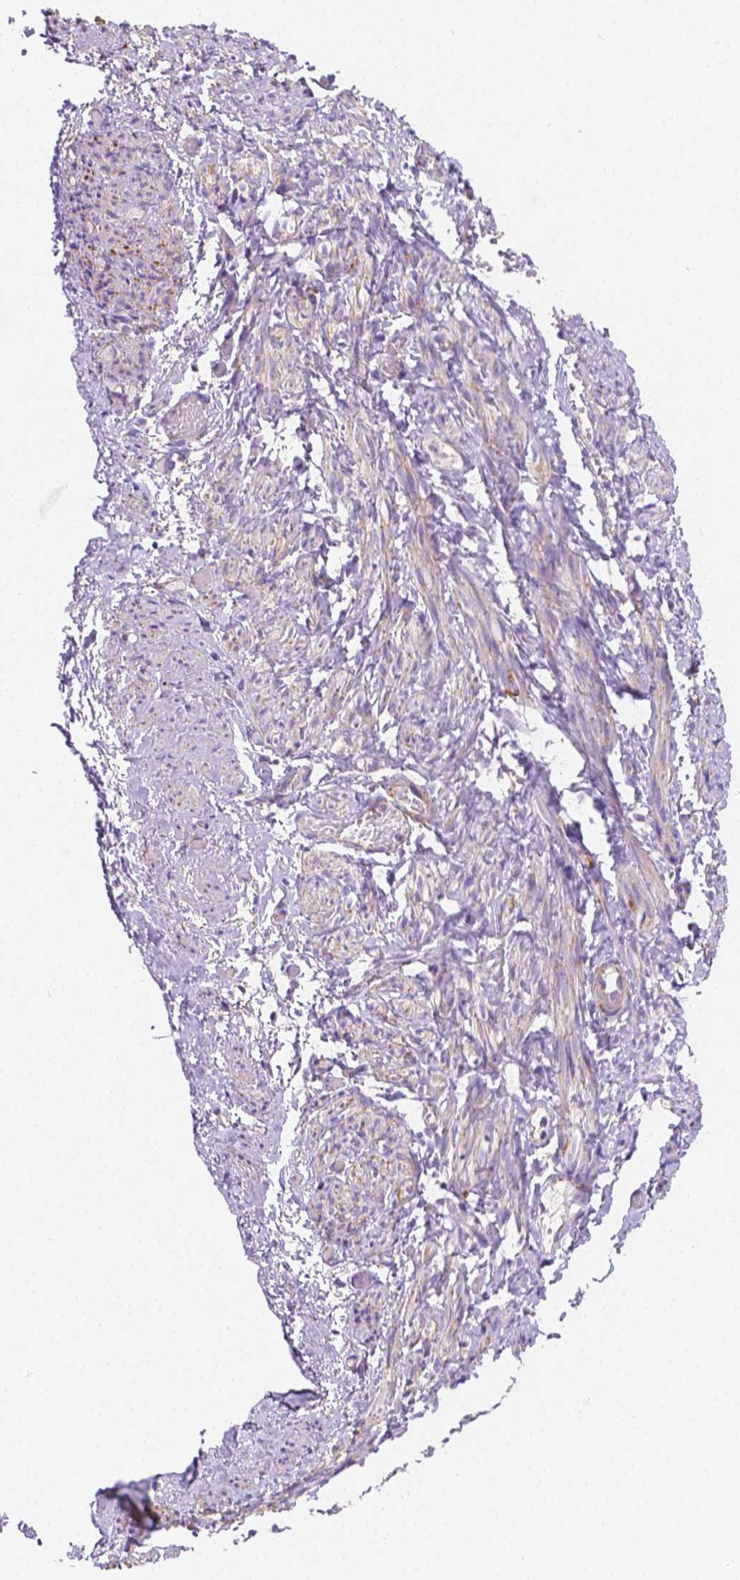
{"staining": {"intensity": "negative", "quantity": "none", "location": "none"}, "tissue": "smooth muscle", "cell_type": "Smooth muscle cells", "image_type": "normal", "snomed": [{"axis": "morphology", "description": "Normal tissue, NOS"}, {"axis": "topography", "description": "Smooth muscle"}], "caption": "A high-resolution histopathology image shows immunohistochemistry (IHC) staining of normal smooth muscle, which demonstrates no significant staining in smooth muscle cells.", "gene": "SGTB", "patient": {"sex": "female", "age": 65}}